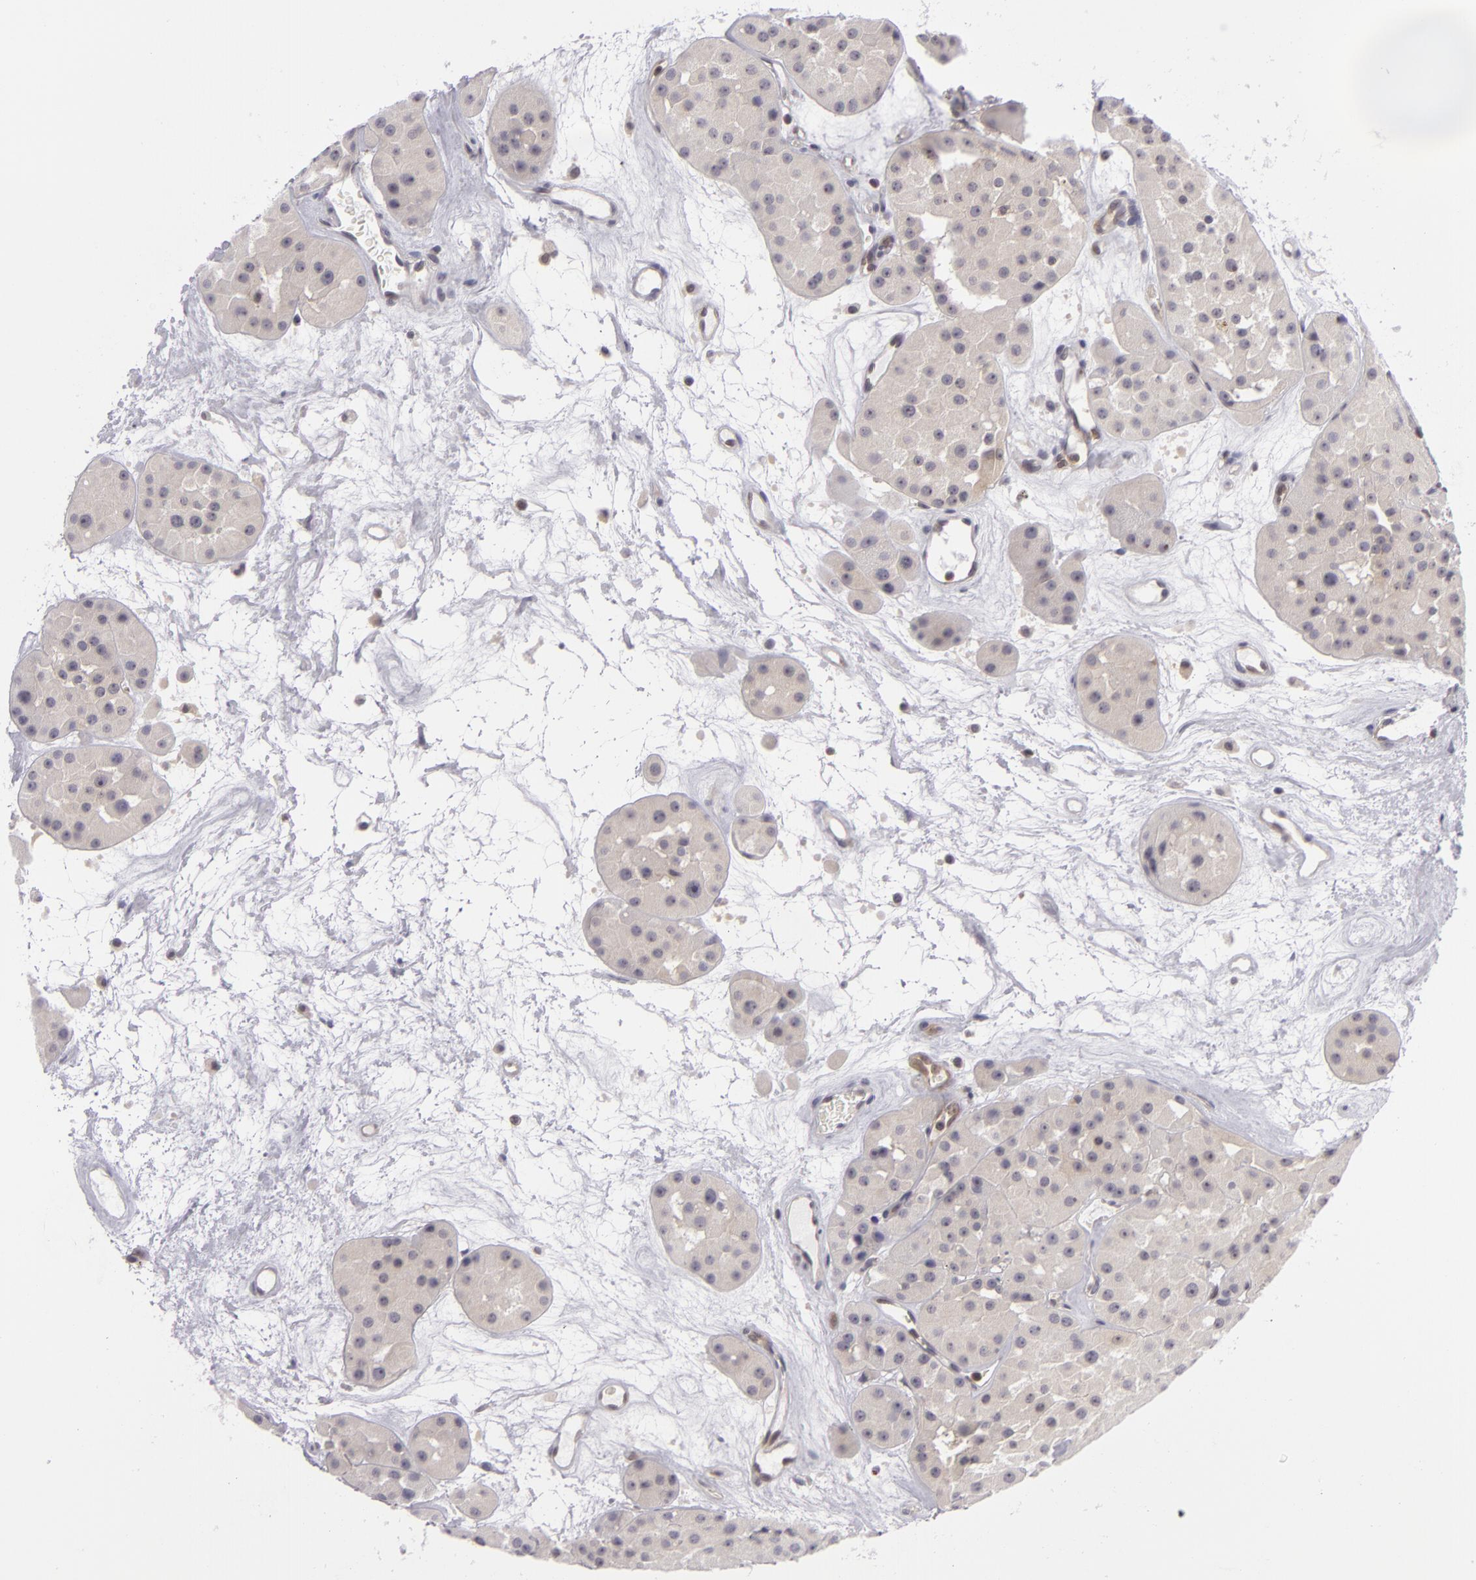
{"staining": {"intensity": "weak", "quantity": "25%-75%", "location": "cytoplasmic/membranous"}, "tissue": "renal cancer", "cell_type": "Tumor cells", "image_type": "cancer", "snomed": [{"axis": "morphology", "description": "Adenocarcinoma, uncertain malignant potential"}, {"axis": "topography", "description": "Kidney"}], "caption": "Renal cancer tissue demonstrates weak cytoplasmic/membranous positivity in approximately 25%-75% of tumor cells", "gene": "BCL10", "patient": {"sex": "male", "age": 63}}